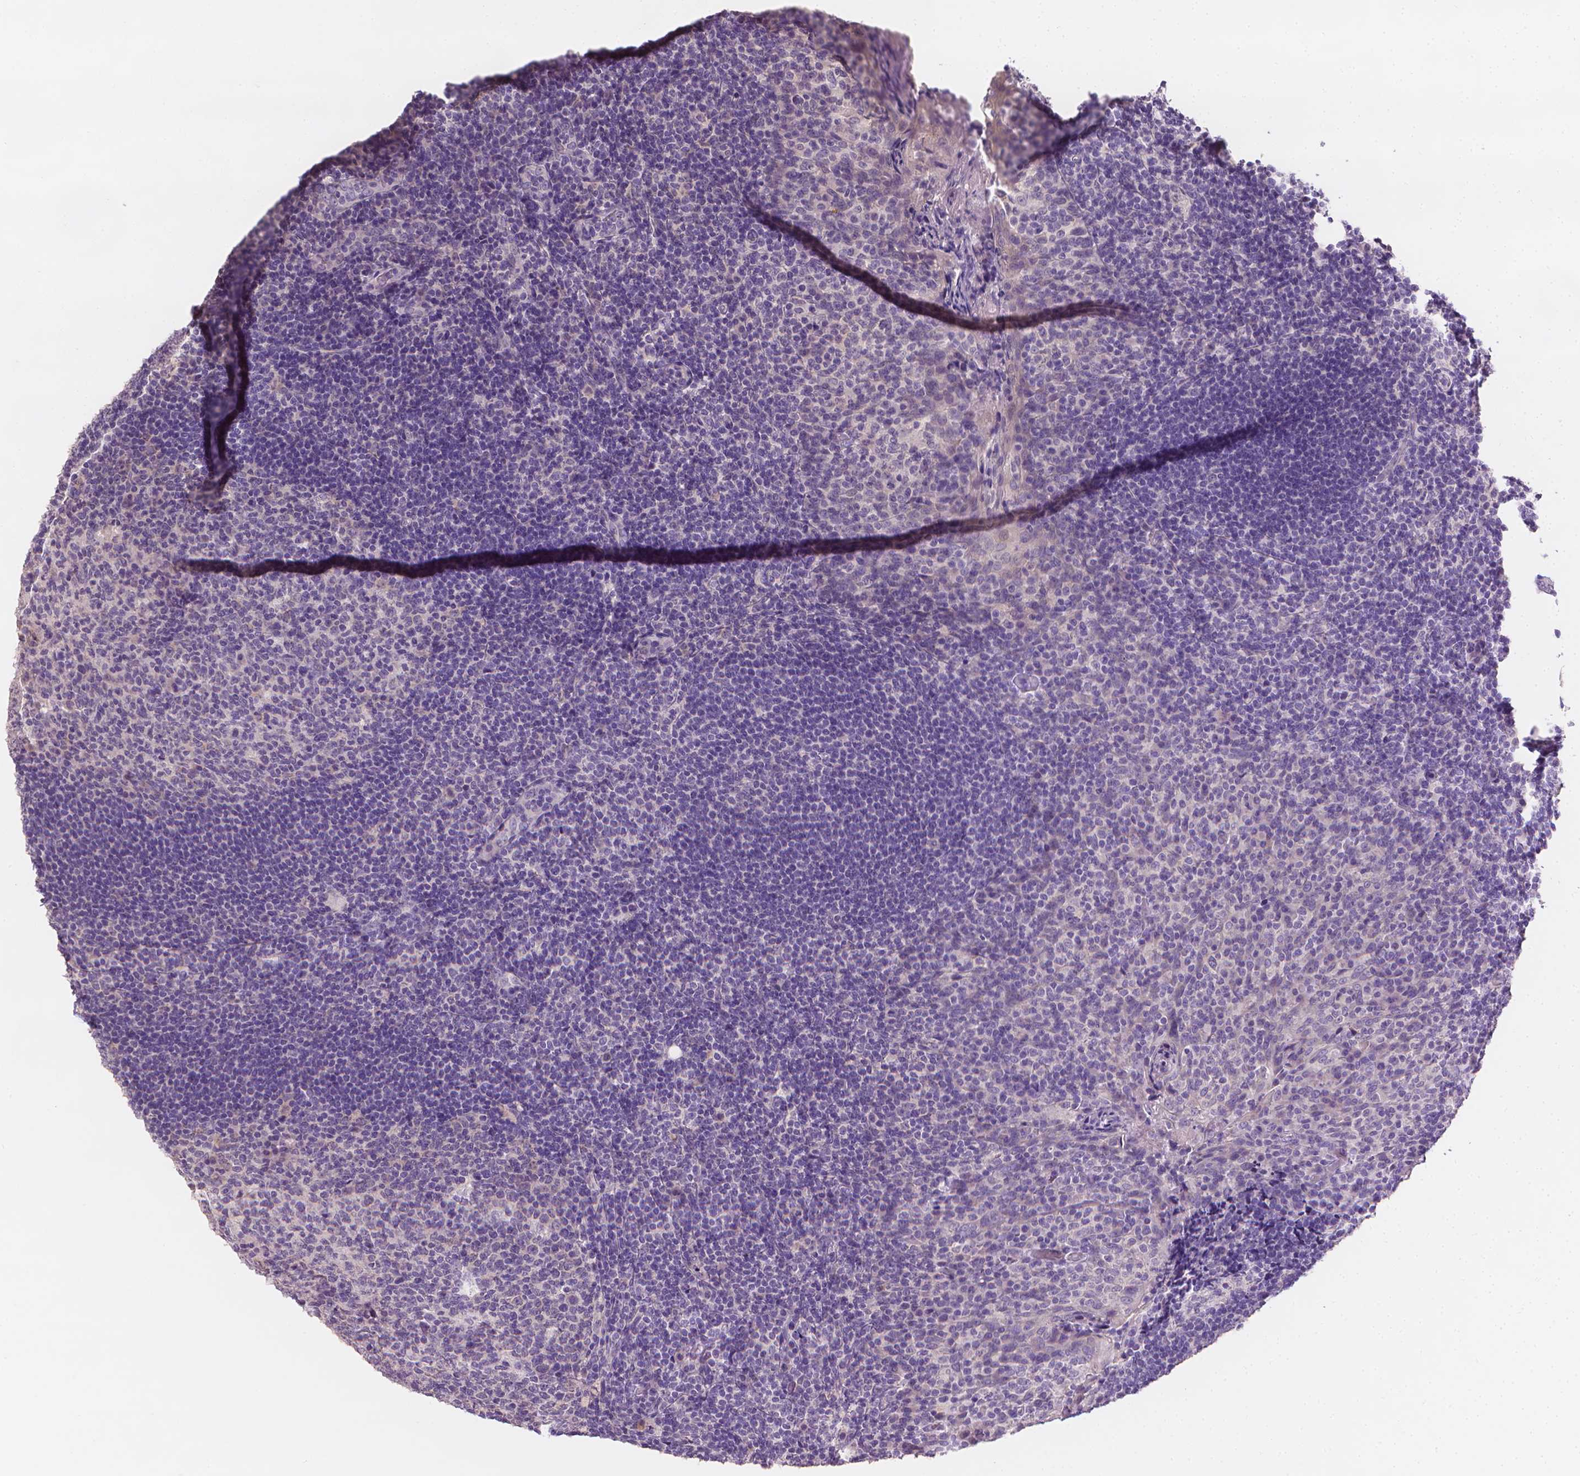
{"staining": {"intensity": "negative", "quantity": "none", "location": "none"}, "tissue": "tonsil", "cell_type": "Germinal center cells", "image_type": "normal", "snomed": [{"axis": "morphology", "description": "Normal tissue, NOS"}, {"axis": "topography", "description": "Tonsil"}], "caption": "This photomicrograph is of normal tonsil stained with immunohistochemistry to label a protein in brown with the nuclei are counter-stained blue. There is no staining in germinal center cells. The staining is performed using DAB (3,3'-diaminobenzidine) brown chromogen with nuclei counter-stained in using hematoxylin.", "gene": "FASN", "patient": {"sex": "female", "age": 10}}